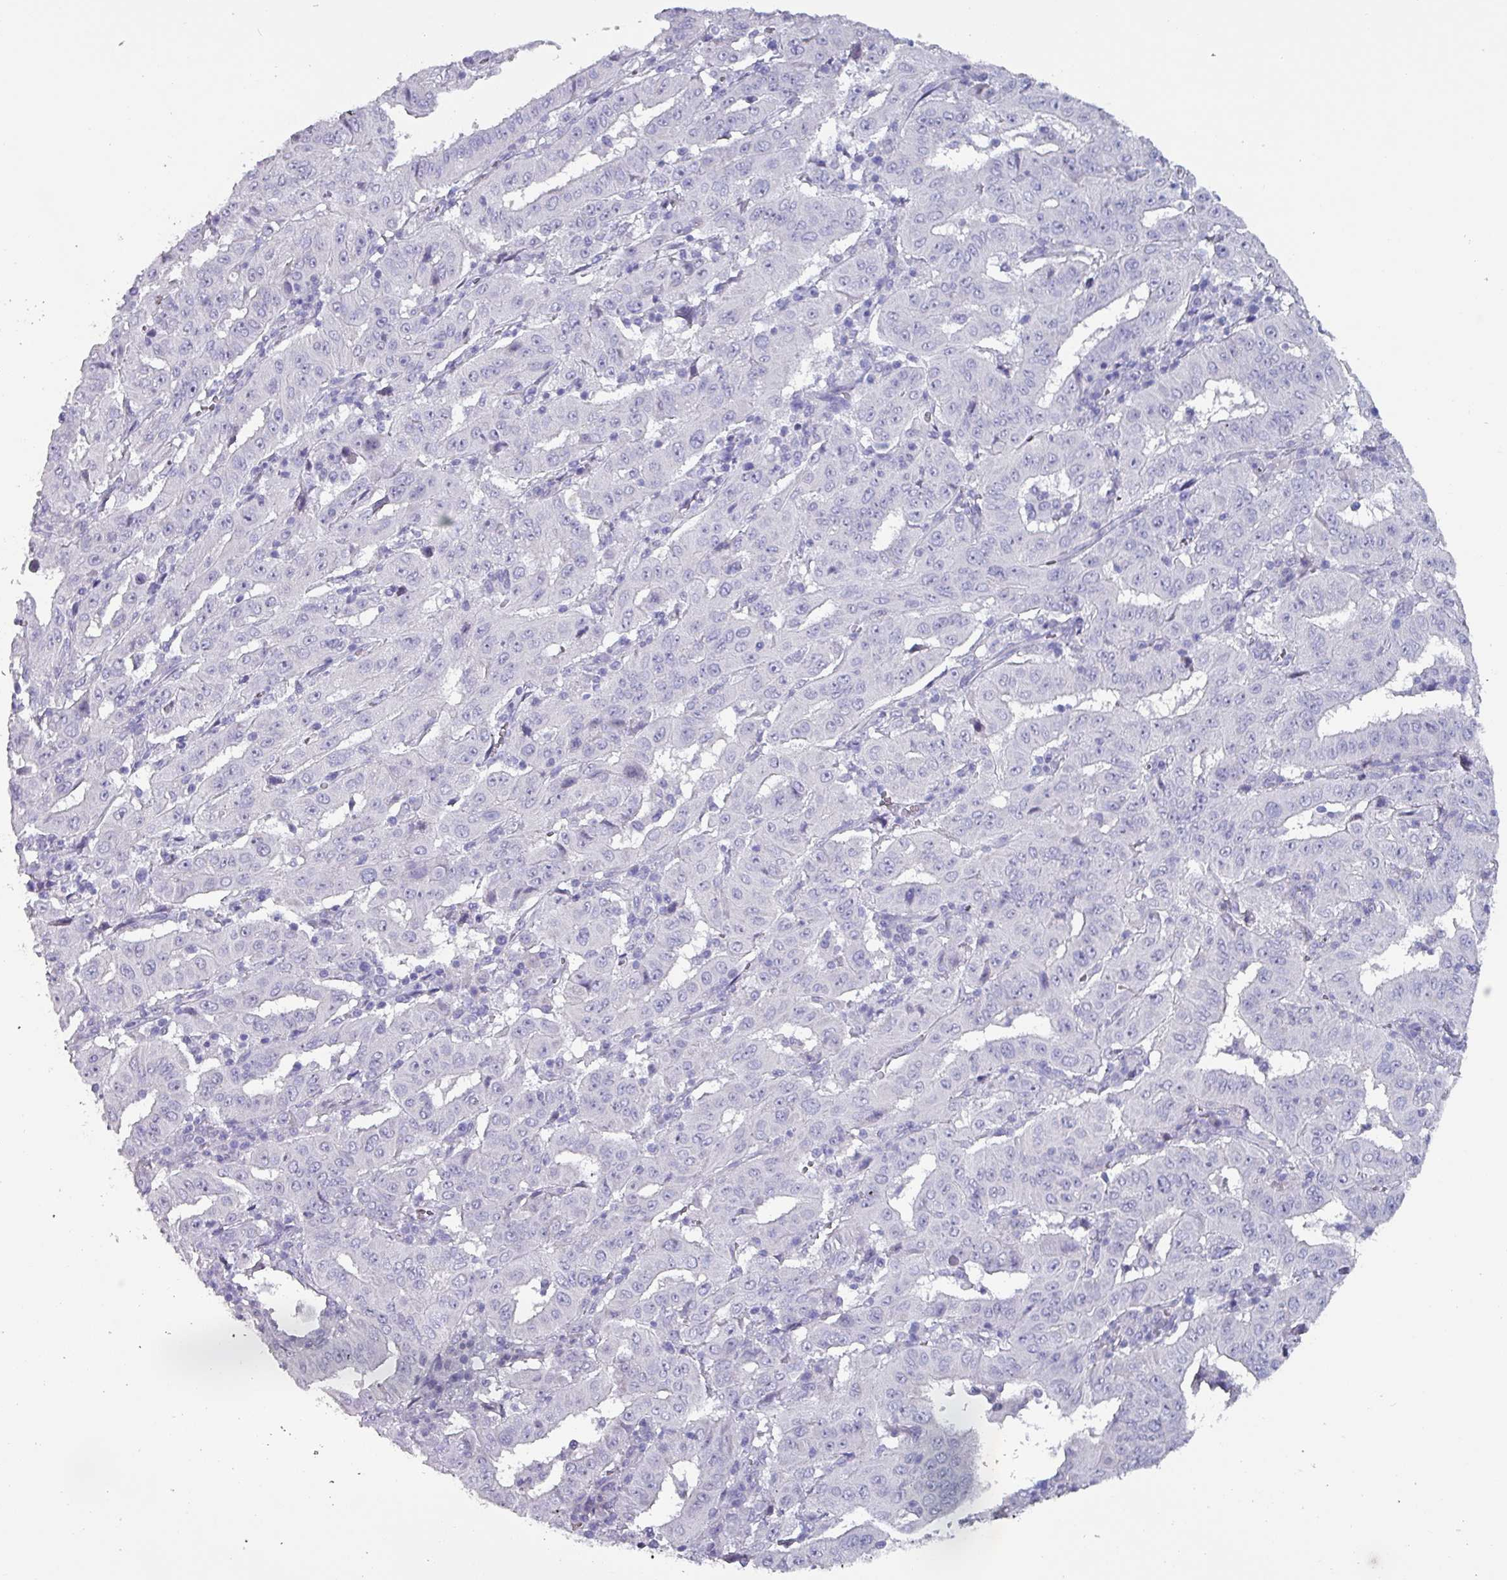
{"staining": {"intensity": "negative", "quantity": "none", "location": "none"}, "tissue": "pancreatic cancer", "cell_type": "Tumor cells", "image_type": "cancer", "snomed": [{"axis": "morphology", "description": "Adenocarcinoma, NOS"}, {"axis": "topography", "description": "Pancreas"}], "caption": "Immunohistochemistry (IHC) micrograph of pancreatic cancer (adenocarcinoma) stained for a protein (brown), which demonstrates no positivity in tumor cells.", "gene": "INS-IGF2", "patient": {"sex": "male", "age": 63}}